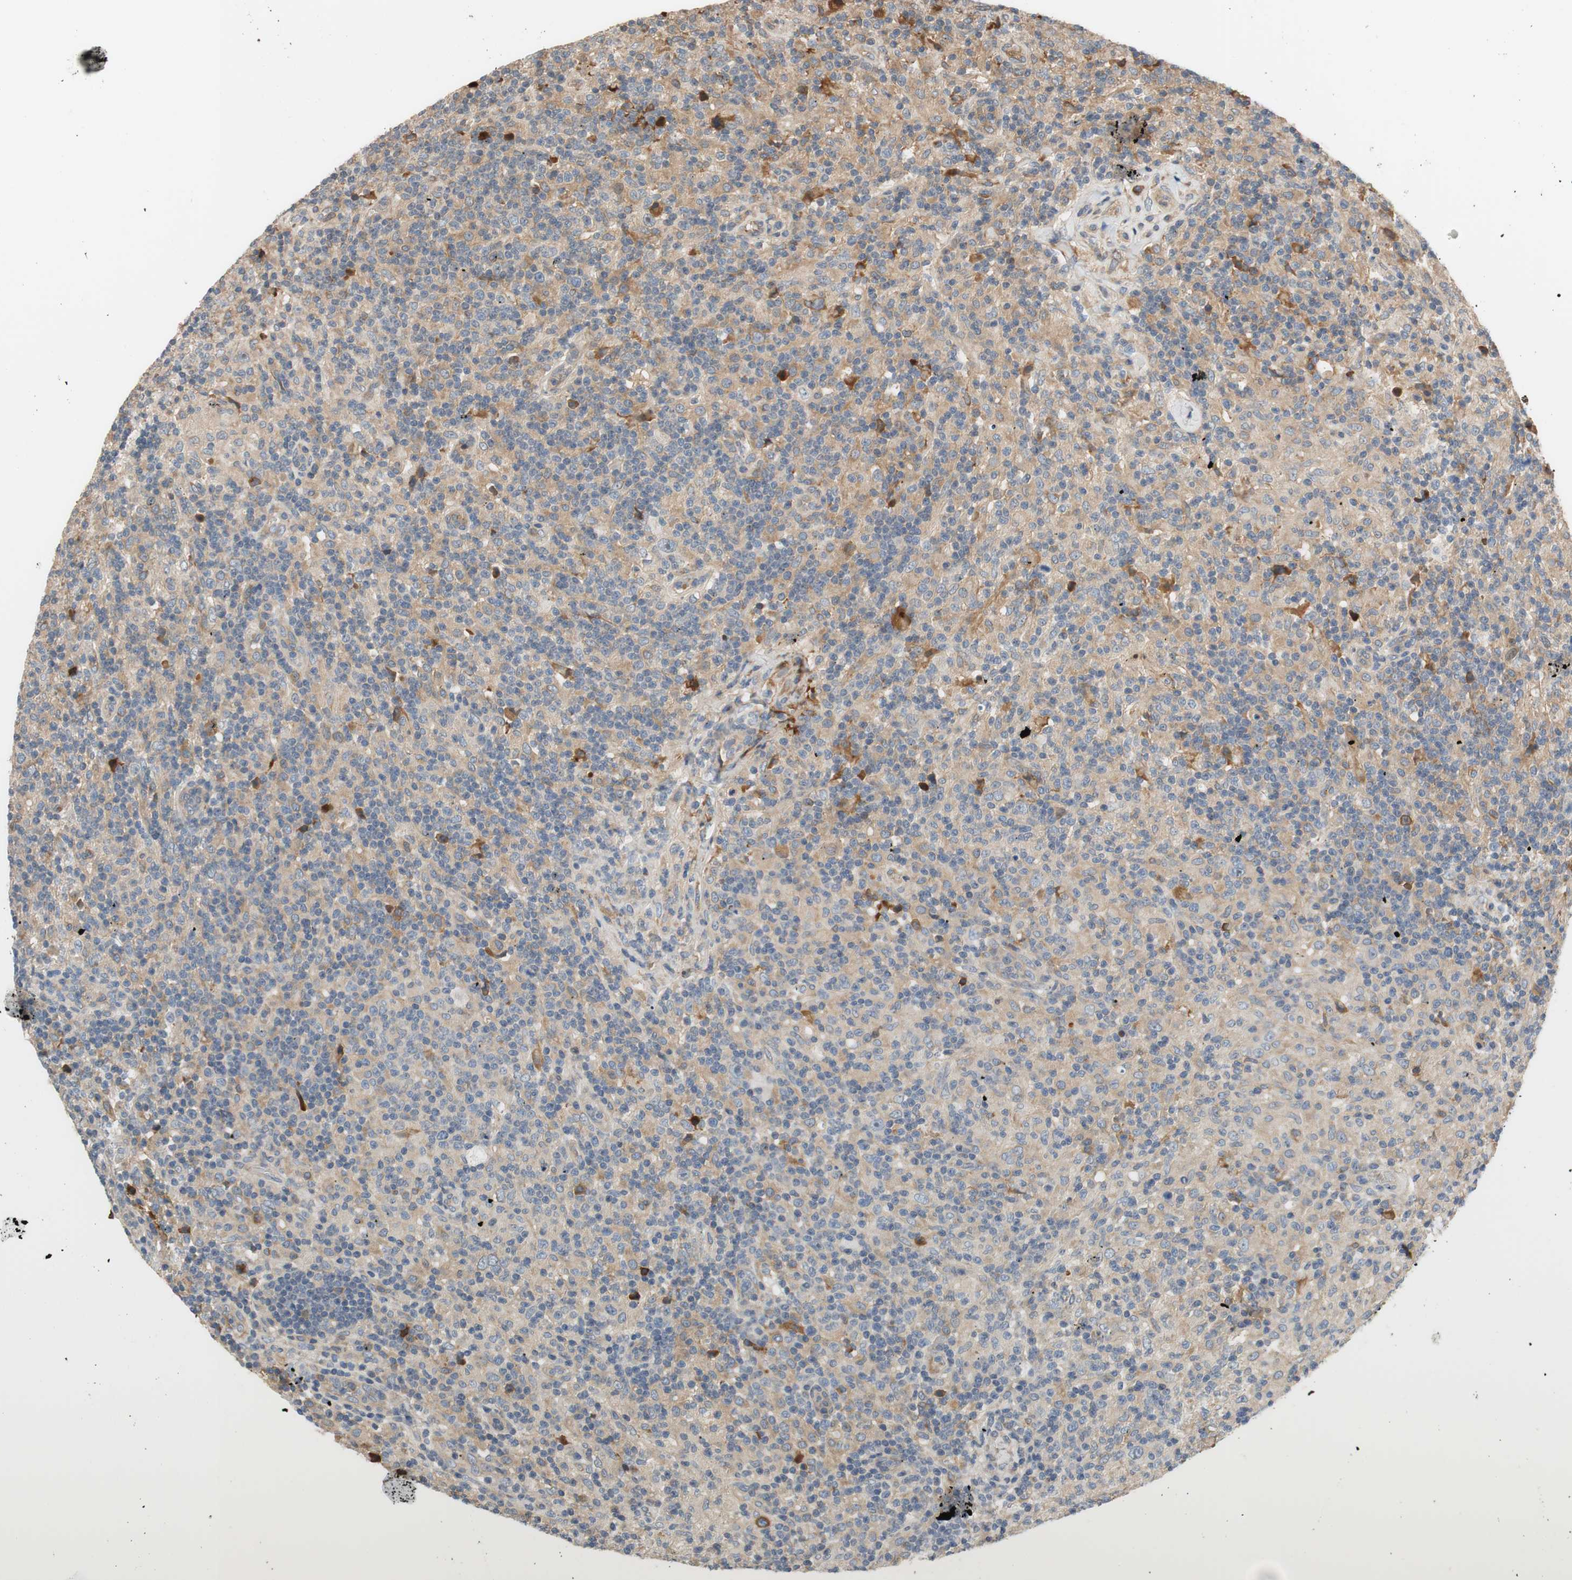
{"staining": {"intensity": "weak", "quantity": ">75%", "location": "cytoplasmic/membranous"}, "tissue": "lymphoma", "cell_type": "Tumor cells", "image_type": "cancer", "snomed": [{"axis": "morphology", "description": "Hodgkin's disease, NOS"}, {"axis": "topography", "description": "Lymph node"}], "caption": "Immunohistochemical staining of lymphoma shows low levels of weak cytoplasmic/membranous expression in approximately >75% of tumor cells.", "gene": "C4A", "patient": {"sex": "male", "age": 70}}